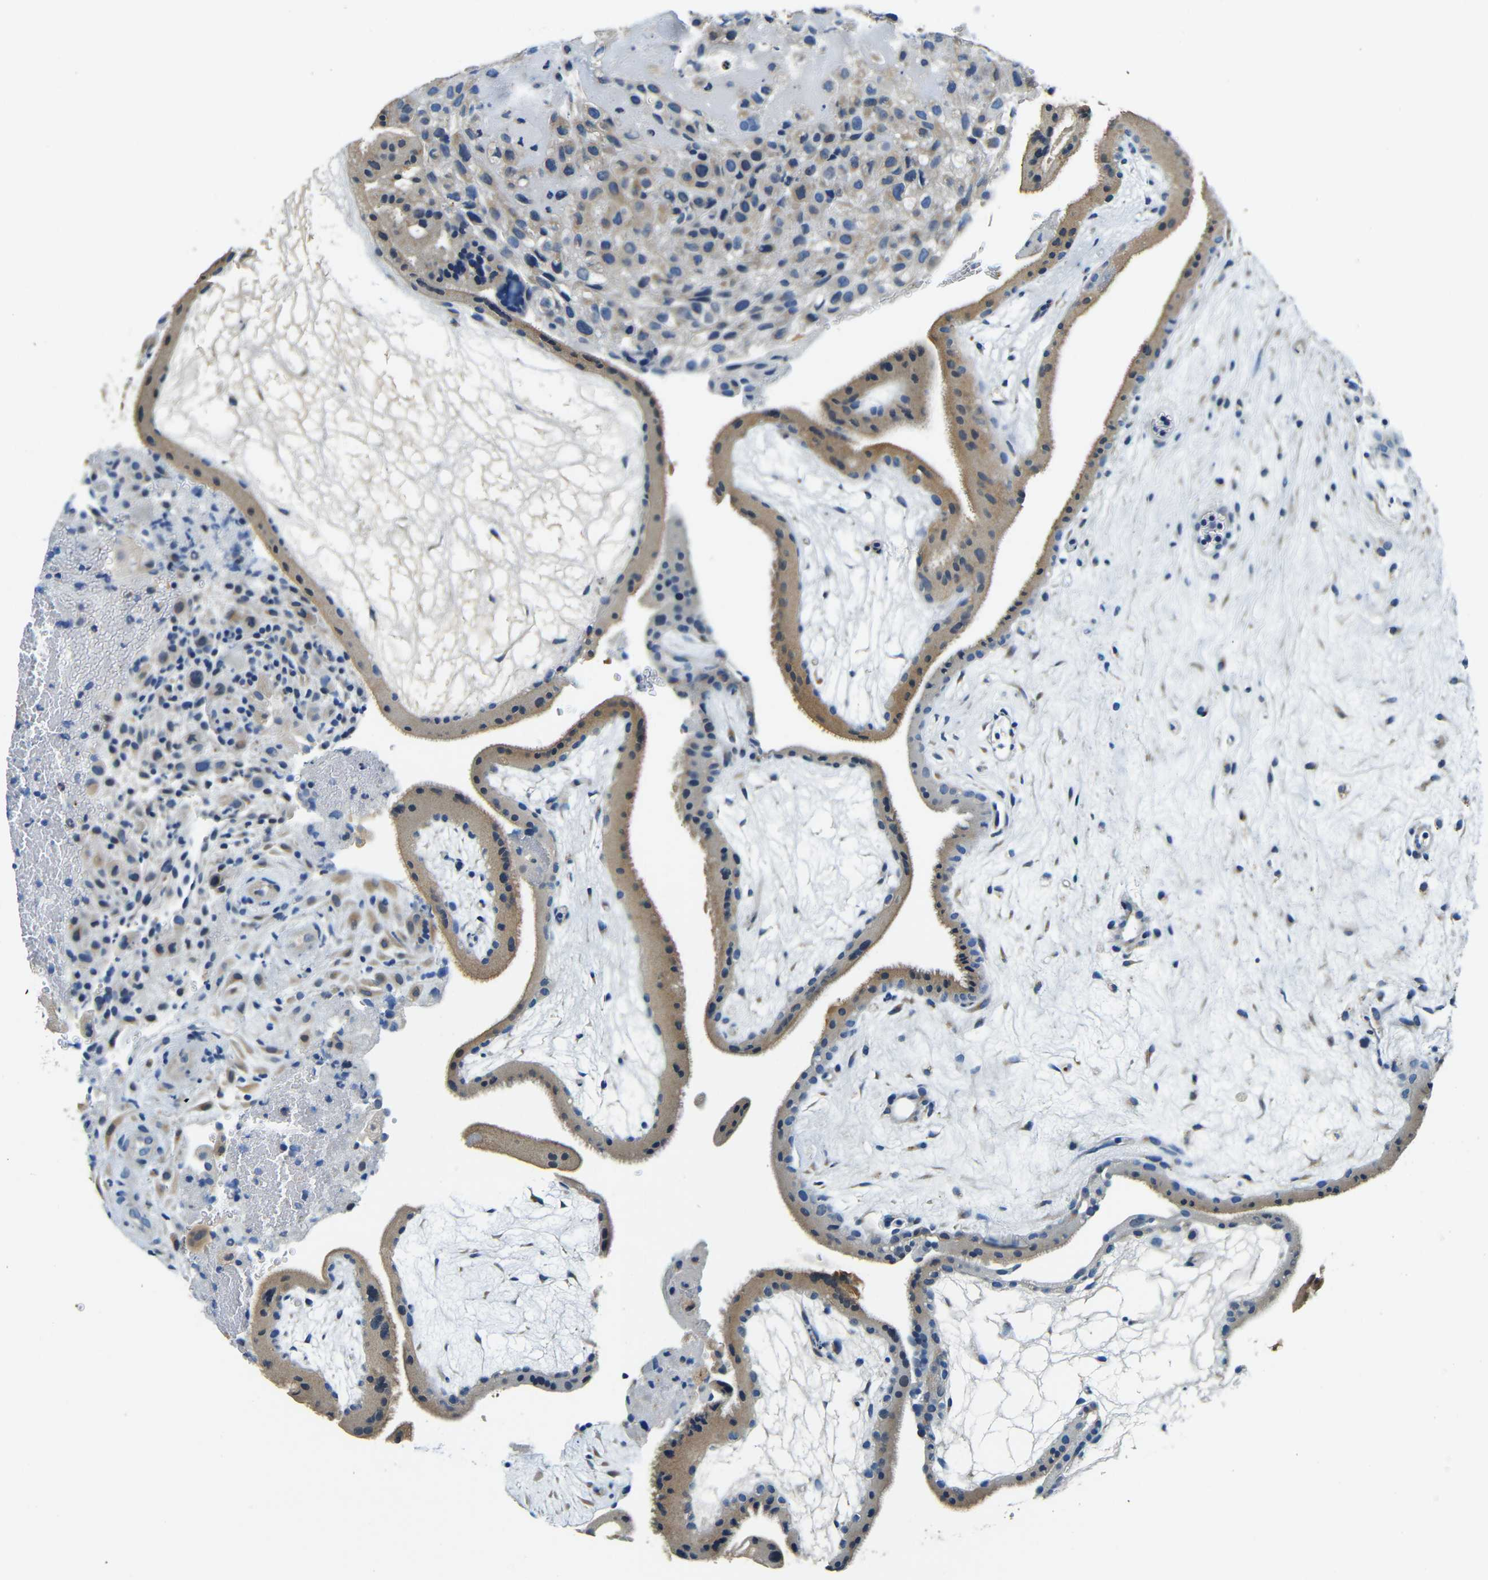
{"staining": {"intensity": "moderate", "quantity": "25%-75%", "location": "cytoplasmic/membranous"}, "tissue": "placenta", "cell_type": "Trophoblastic cells", "image_type": "normal", "snomed": [{"axis": "morphology", "description": "Normal tissue, NOS"}, {"axis": "topography", "description": "Placenta"}], "caption": "Trophoblastic cells display medium levels of moderate cytoplasmic/membranous positivity in about 25%-75% of cells in normal human placenta.", "gene": "FMO5", "patient": {"sex": "female", "age": 19}}